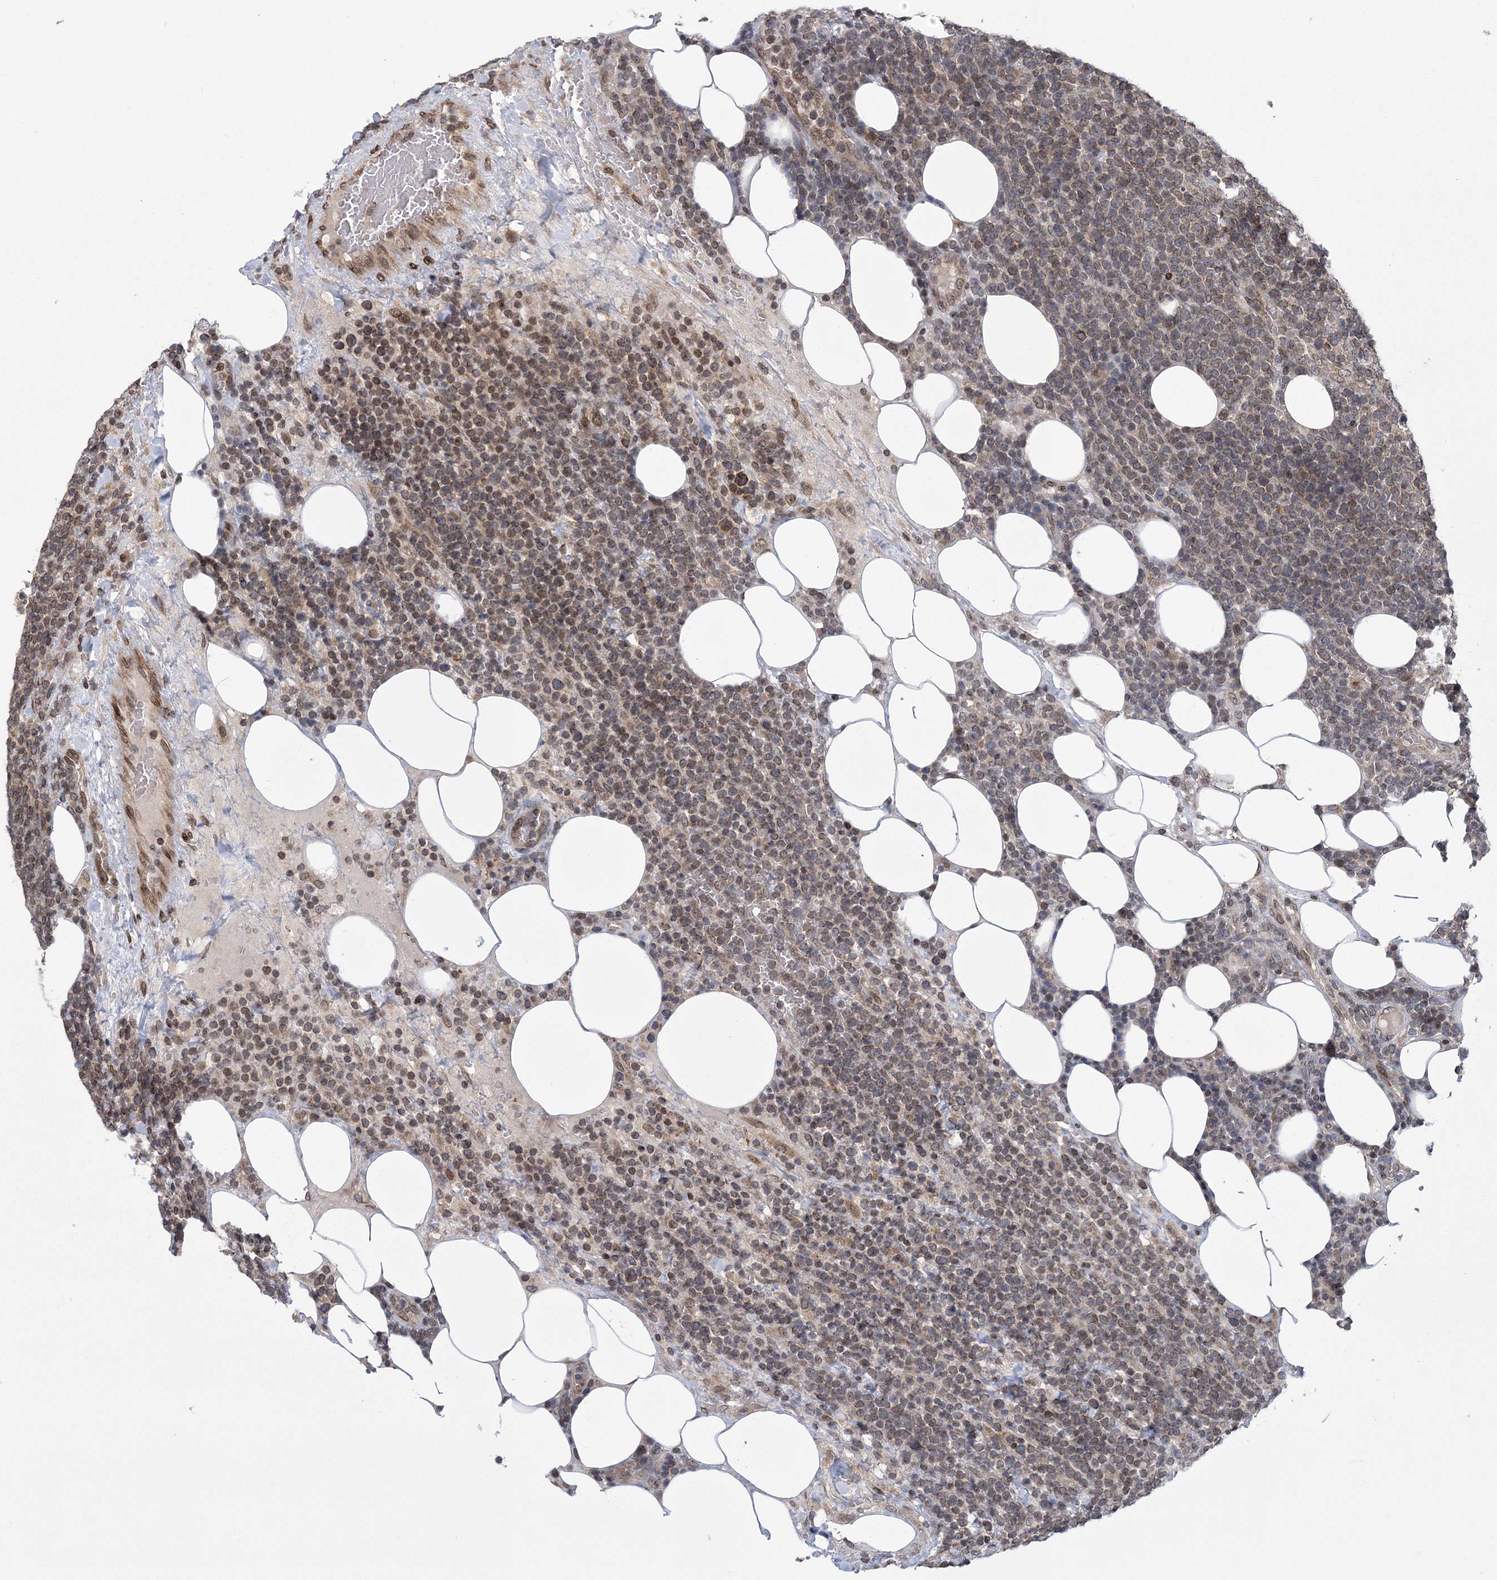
{"staining": {"intensity": "weak", "quantity": "25%-75%", "location": "cytoplasmic/membranous,nuclear"}, "tissue": "lymphoma", "cell_type": "Tumor cells", "image_type": "cancer", "snomed": [{"axis": "morphology", "description": "Malignant lymphoma, non-Hodgkin's type, High grade"}, {"axis": "topography", "description": "Lymph node"}], "caption": "IHC micrograph of neoplastic tissue: human high-grade malignant lymphoma, non-Hodgkin's type stained using immunohistochemistry exhibits low levels of weak protein expression localized specifically in the cytoplasmic/membranous and nuclear of tumor cells, appearing as a cytoplasmic/membranous and nuclear brown color.", "gene": "DNAJC27", "patient": {"sex": "male", "age": 61}}